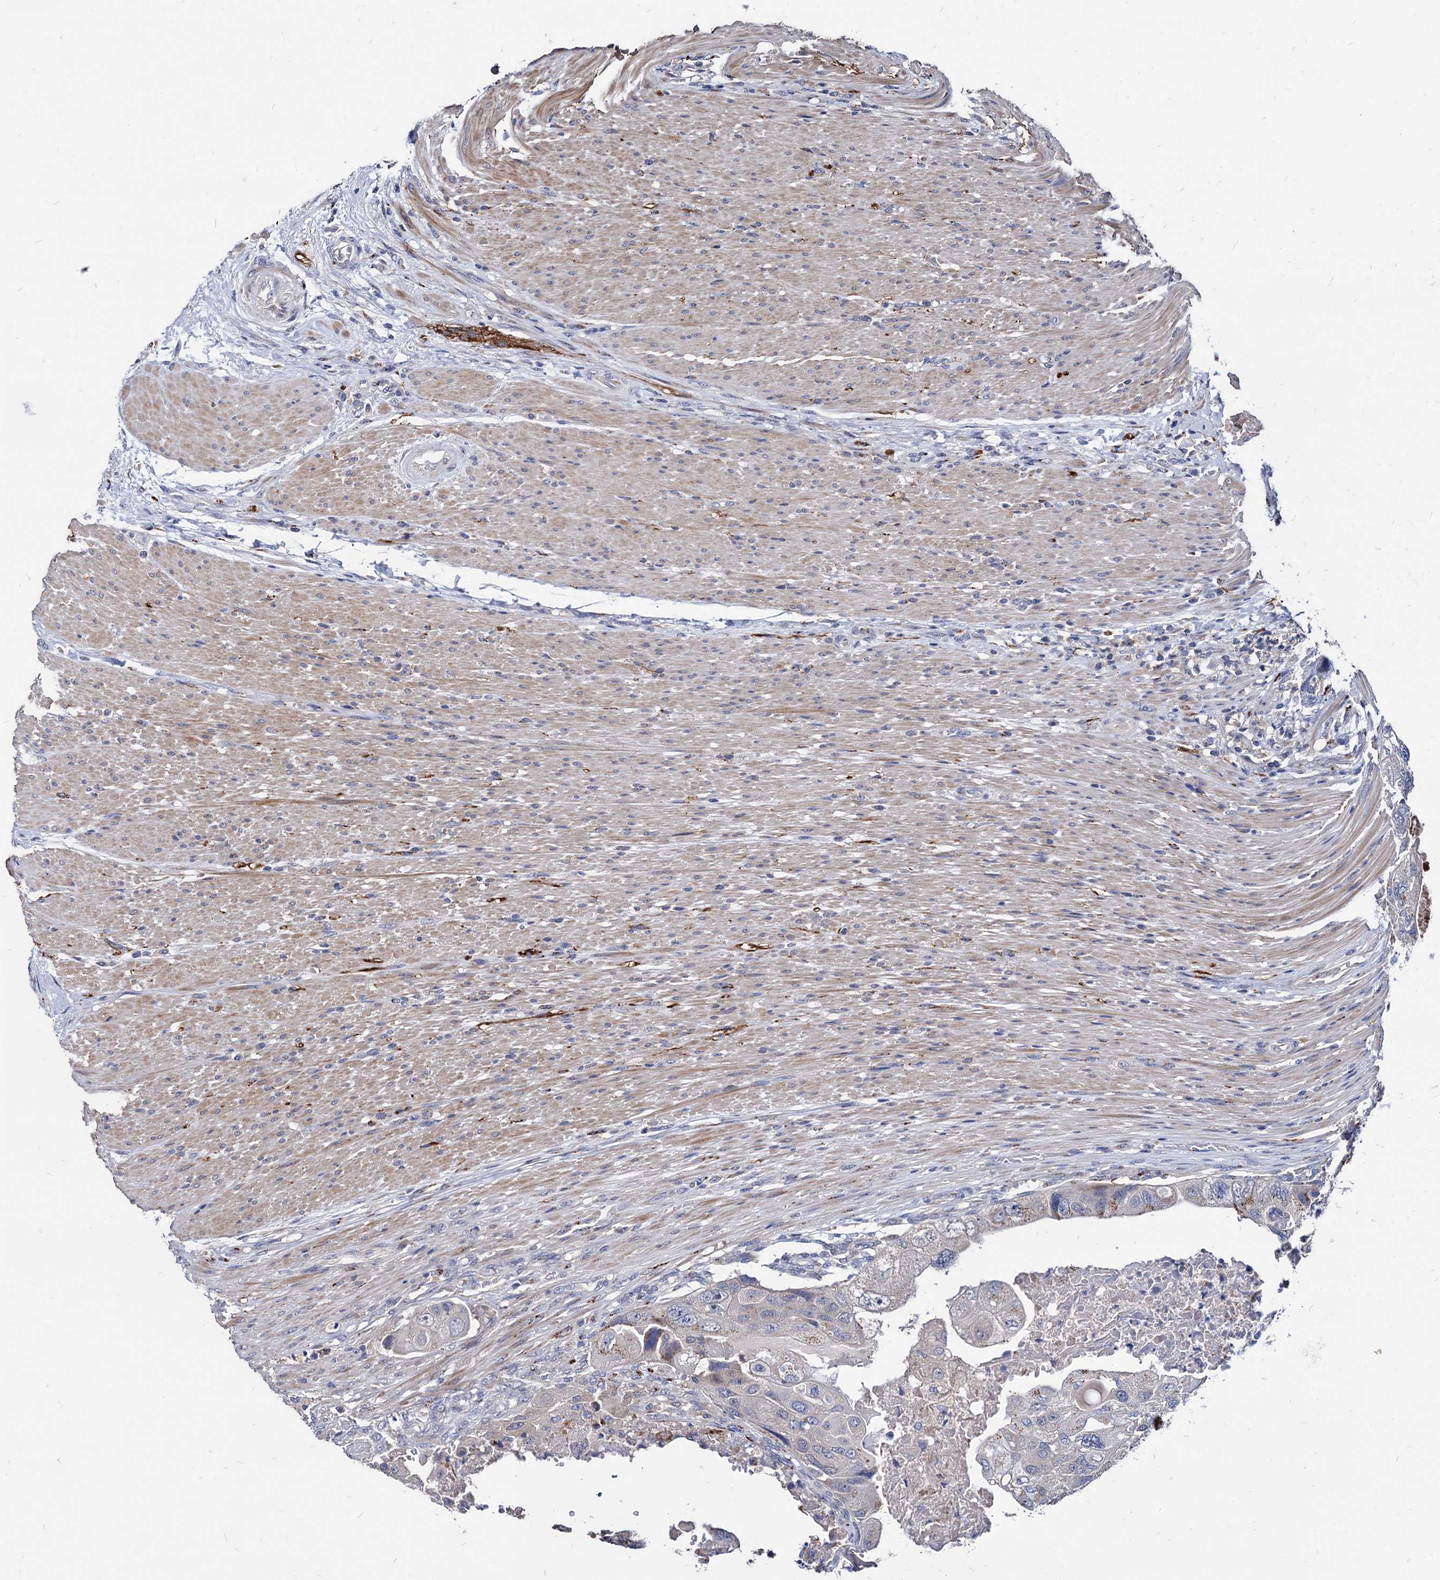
{"staining": {"intensity": "moderate", "quantity": "<25%", "location": "cytoplasmic/membranous"}, "tissue": "colorectal cancer", "cell_type": "Tumor cells", "image_type": "cancer", "snomed": [{"axis": "morphology", "description": "Adenocarcinoma, NOS"}, {"axis": "topography", "description": "Rectum"}], "caption": "Protein expression analysis of adenocarcinoma (colorectal) displays moderate cytoplasmic/membranous staining in about <25% of tumor cells. Using DAB (brown) and hematoxylin (blue) stains, captured at high magnification using brightfield microscopy.", "gene": "ESD", "patient": {"sex": "male", "age": 63}}